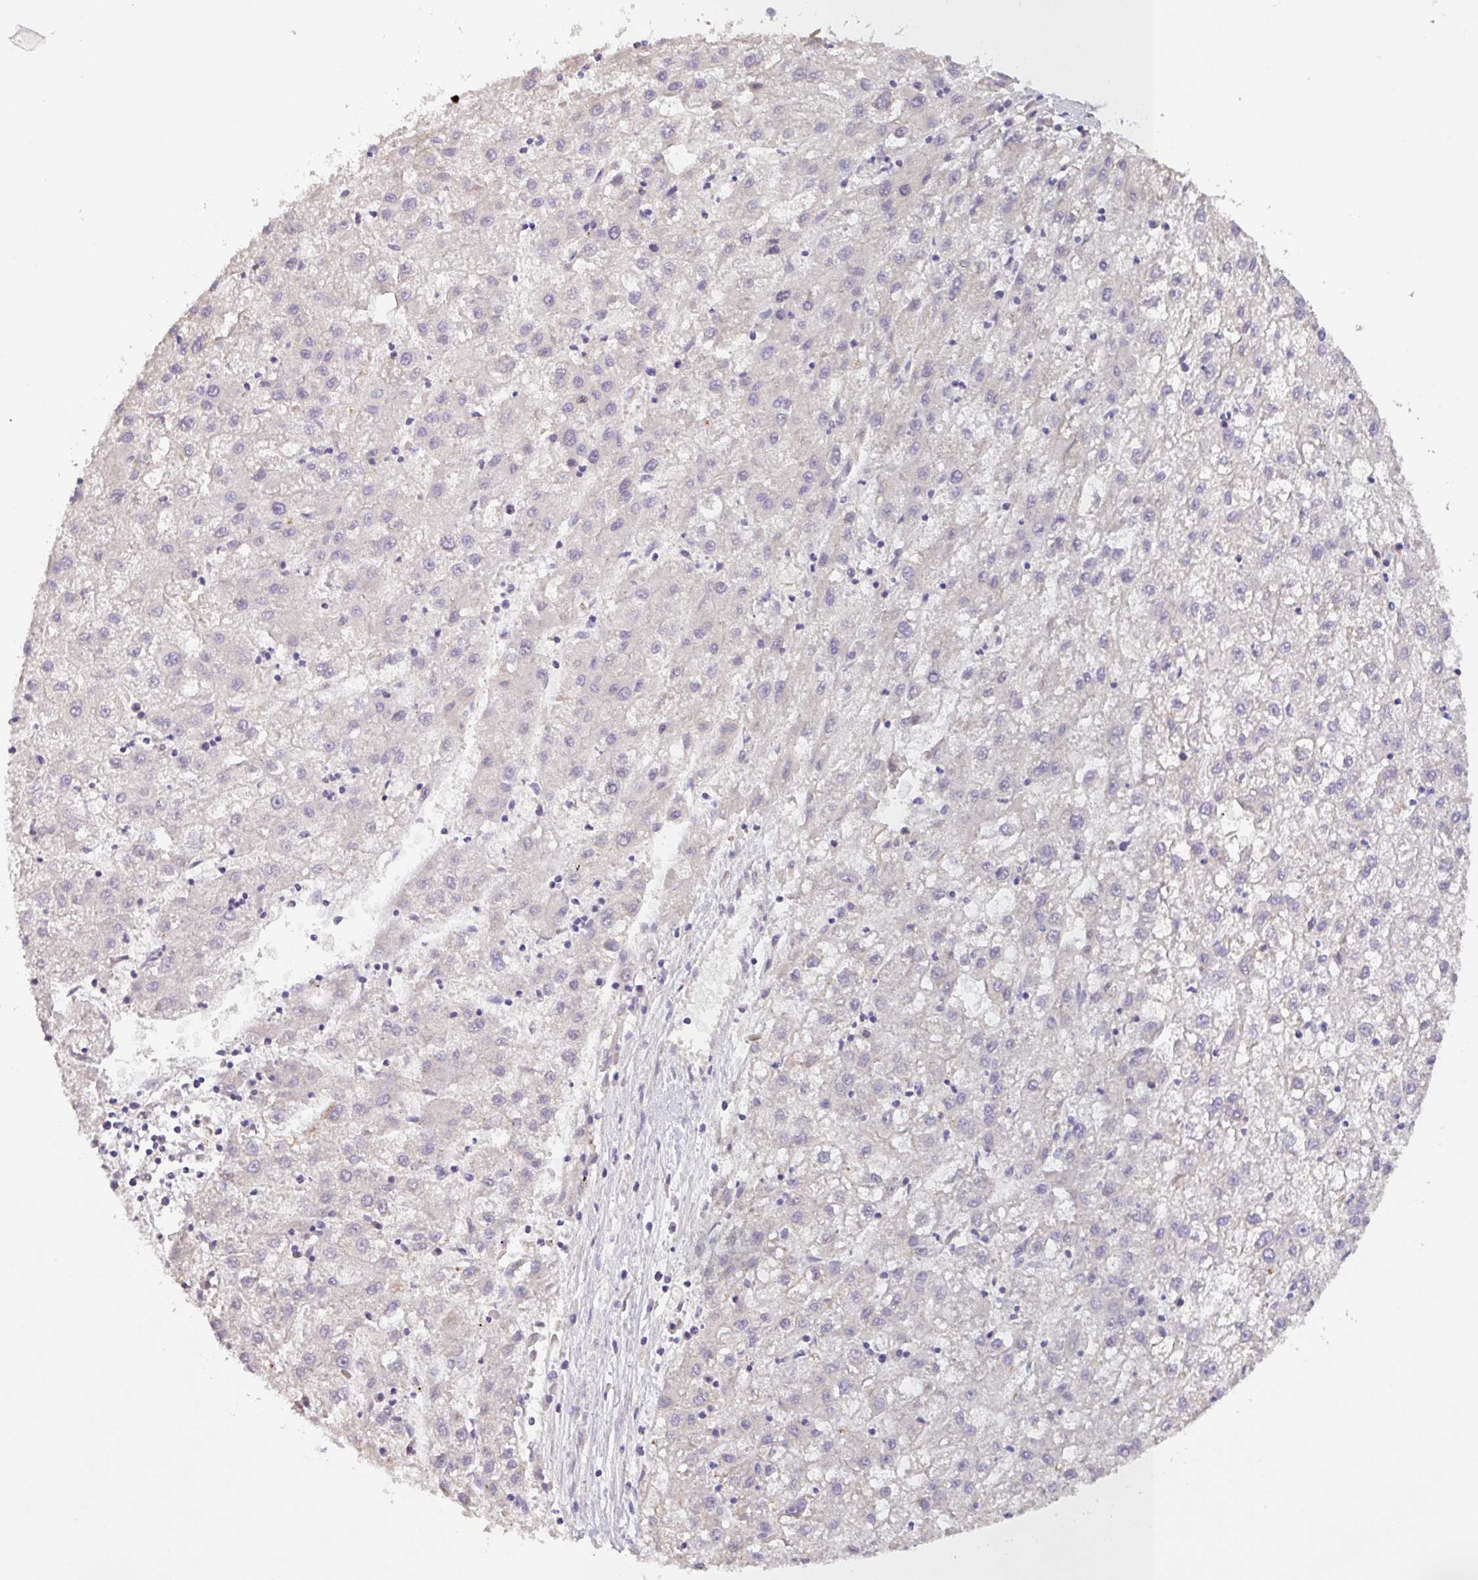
{"staining": {"intensity": "negative", "quantity": "none", "location": "none"}, "tissue": "liver cancer", "cell_type": "Tumor cells", "image_type": "cancer", "snomed": [{"axis": "morphology", "description": "Carcinoma, Hepatocellular, NOS"}, {"axis": "topography", "description": "Liver"}], "caption": "Human hepatocellular carcinoma (liver) stained for a protein using immunohistochemistry displays no staining in tumor cells.", "gene": "SFTPB", "patient": {"sex": "male", "age": 72}}